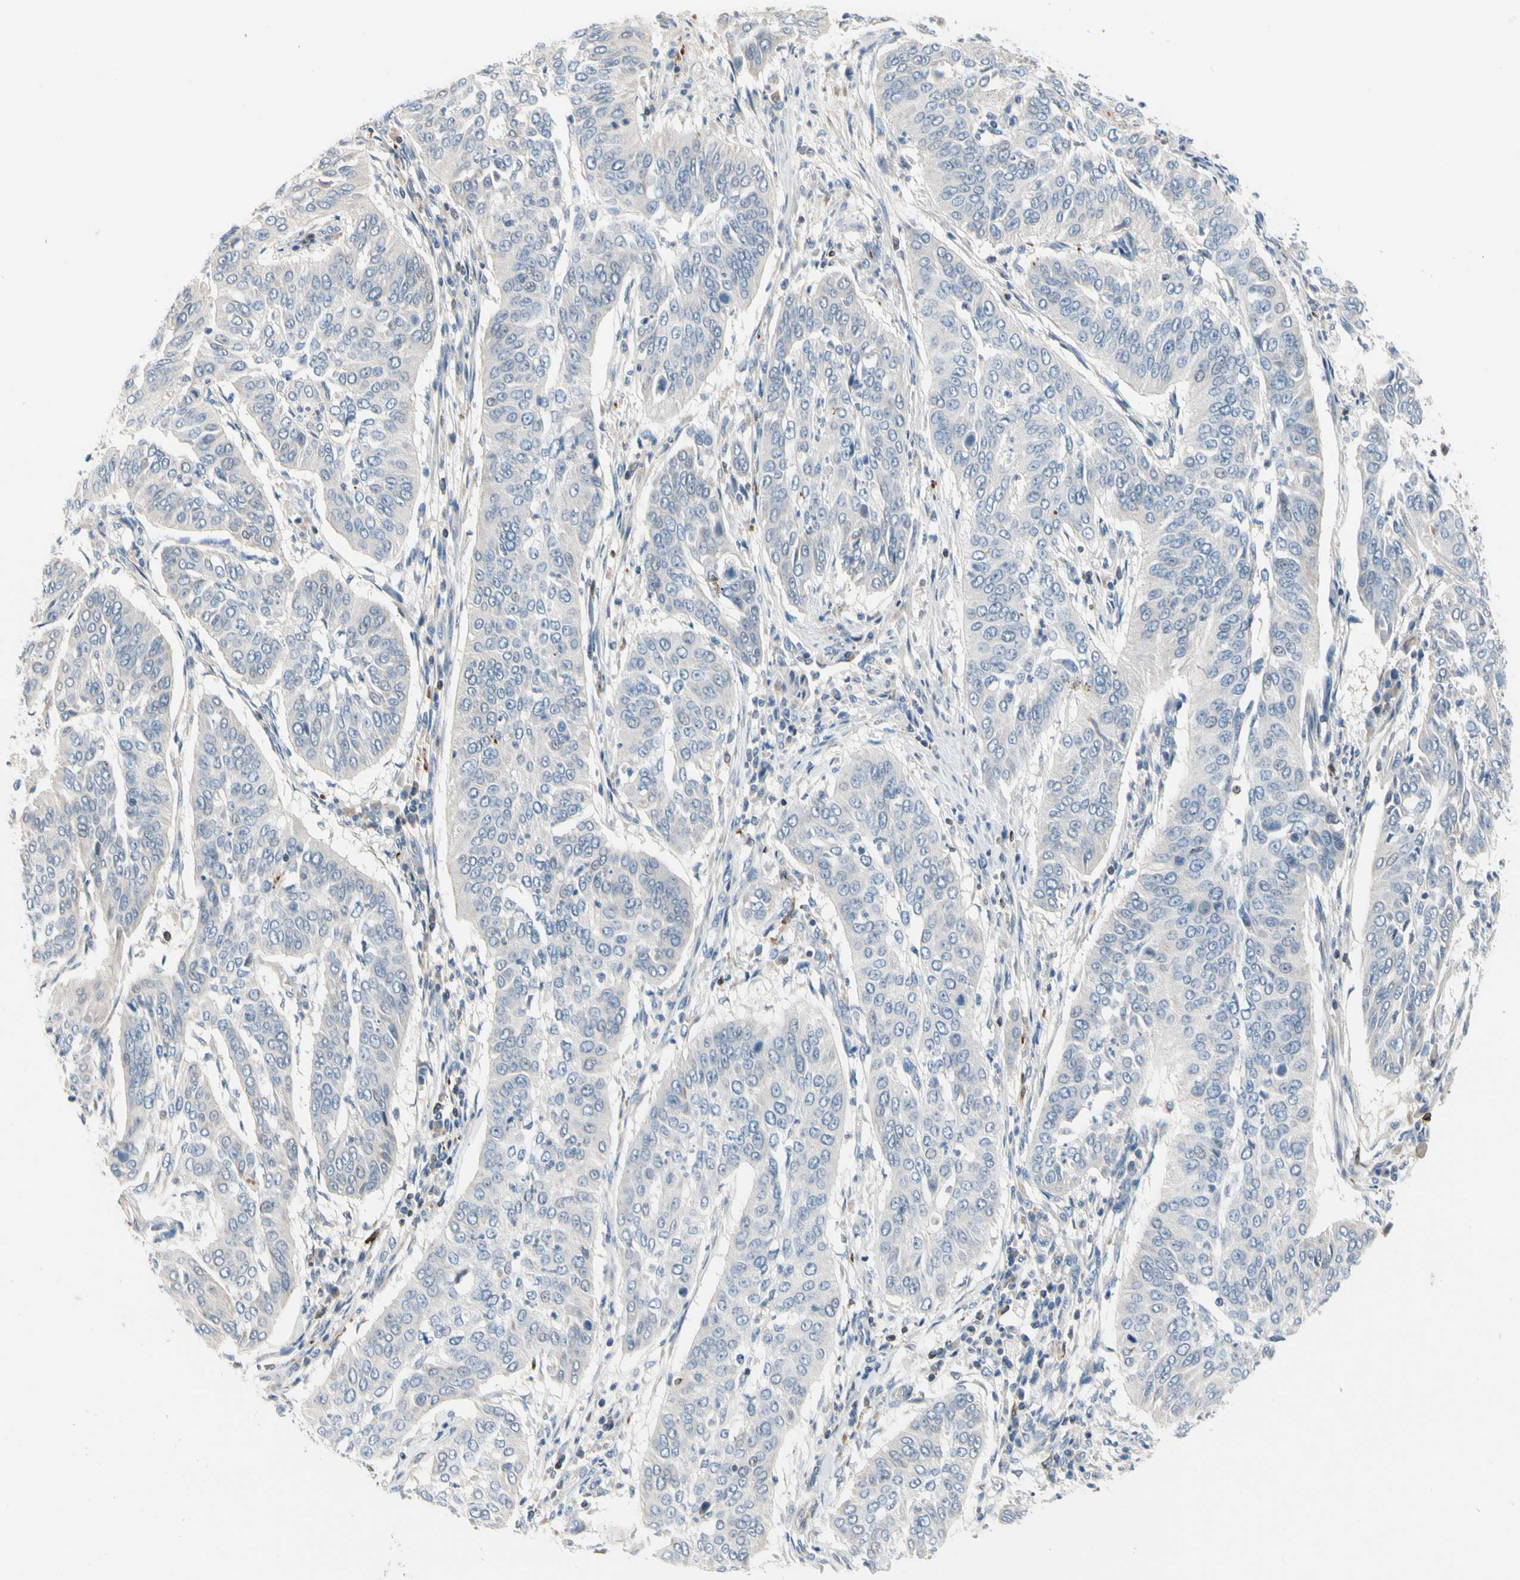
{"staining": {"intensity": "negative", "quantity": "none", "location": "none"}, "tissue": "cervical cancer", "cell_type": "Tumor cells", "image_type": "cancer", "snomed": [{"axis": "morphology", "description": "Normal tissue, NOS"}, {"axis": "morphology", "description": "Squamous cell carcinoma, NOS"}, {"axis": "topography", "description": "Cervix"}], "caption": "Tumor cells show no significant protein positivity in cervical cancer.", "gene": "MAP3K3", "patient": {"sex": "female", "age": 39}}